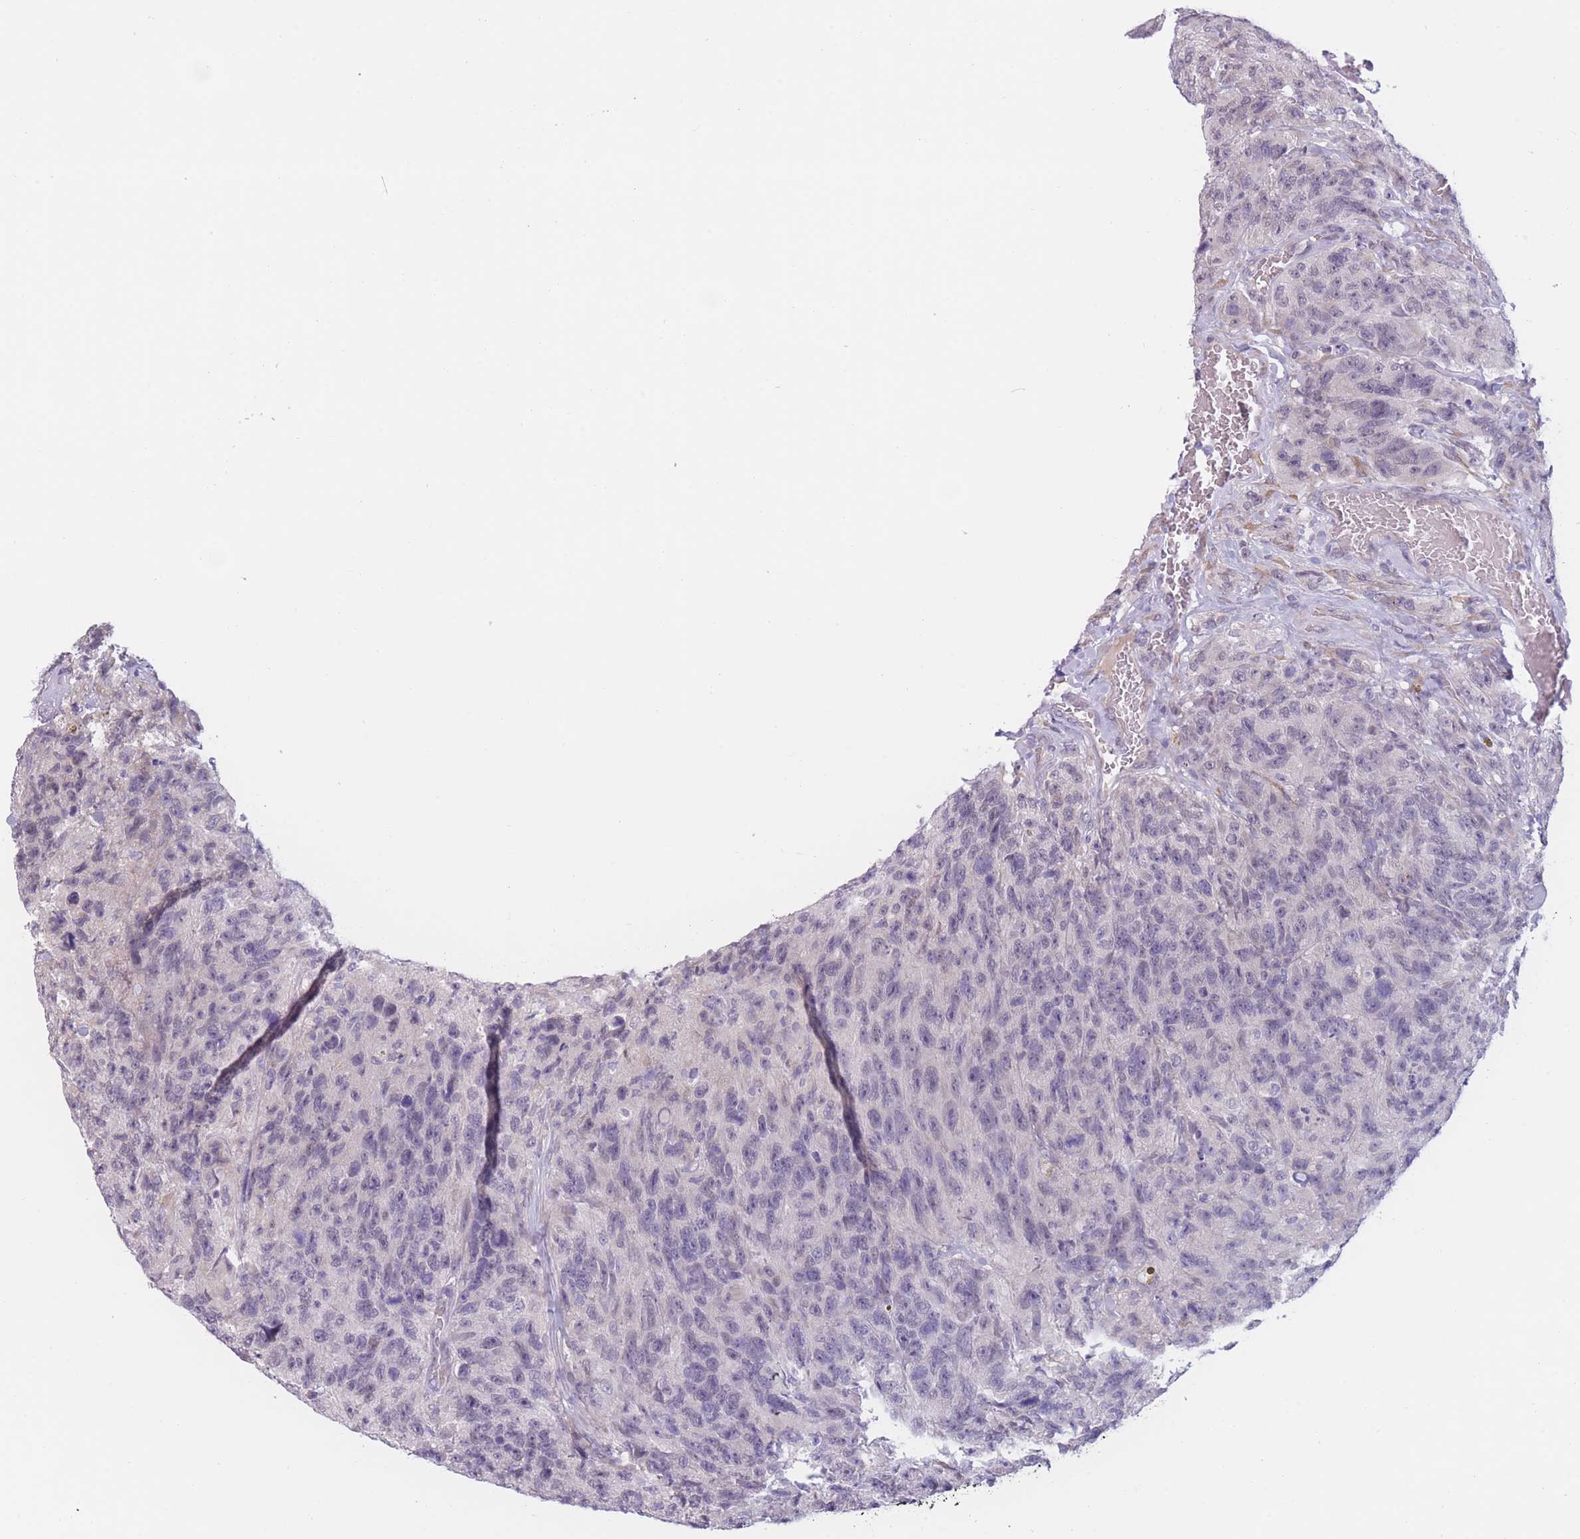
{"staining": {"intensity": "negative", "quantity": "none", "location": "none"}, "tissue": "glioma", "cell_type": "Tumor cells", "image_type": "cancer", "snomed": [{"axis": "morphology", "description": "Glioma, malignant, High grade"}, {"axis": "topography", "description": "Brain"}], "caption": "Immunohistochemistry (IHC) histopathology image of neoplastic tissue: glioma stained with DAB (3,3'-diaminobenzidine) shows no significant protein positivity in tumor cells.", "gene": "COL27A1", "patient": {"sex": "male", "age": 69}}